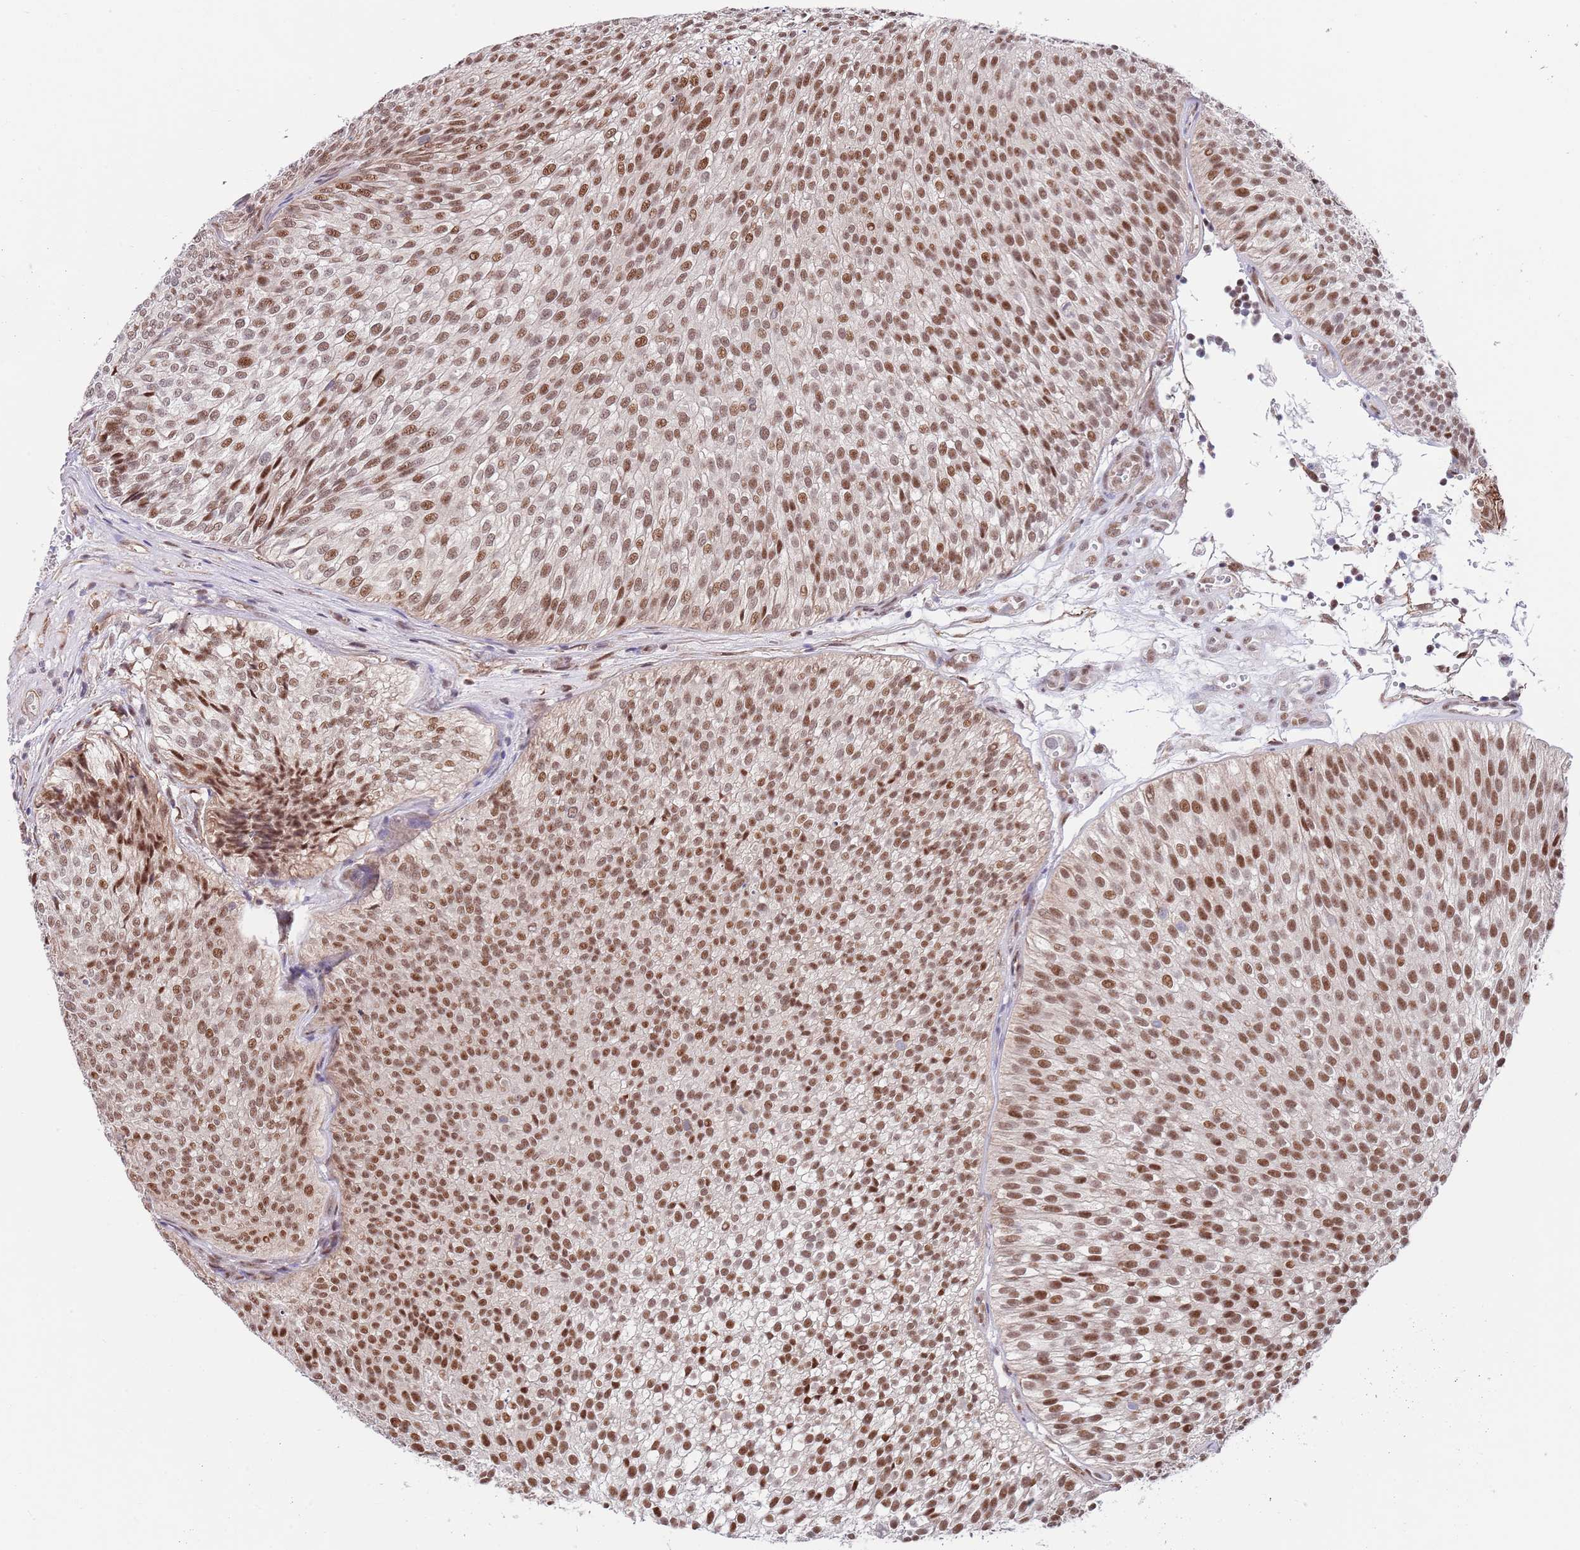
{"staining": {"intensity": "moderate", "quantity": ">75%", "location": "nuclear"}, "tissue": "urothelial cancer", "cell_type": "Tumor cells", "image_type": "cancer", "snomed": [{"axis": "morphology", "description": "Urothelial carcinoma, Low grade"}, {"axis": "topography", "description": "Urinary bladder"}], "caption": "IHC of urothelial cancer reveals medium levels of moderate nuclear expression in approximately >75% of tumor cells.", "gene": "BPNT1", "patient": {"sex": "male", "age": 91}}